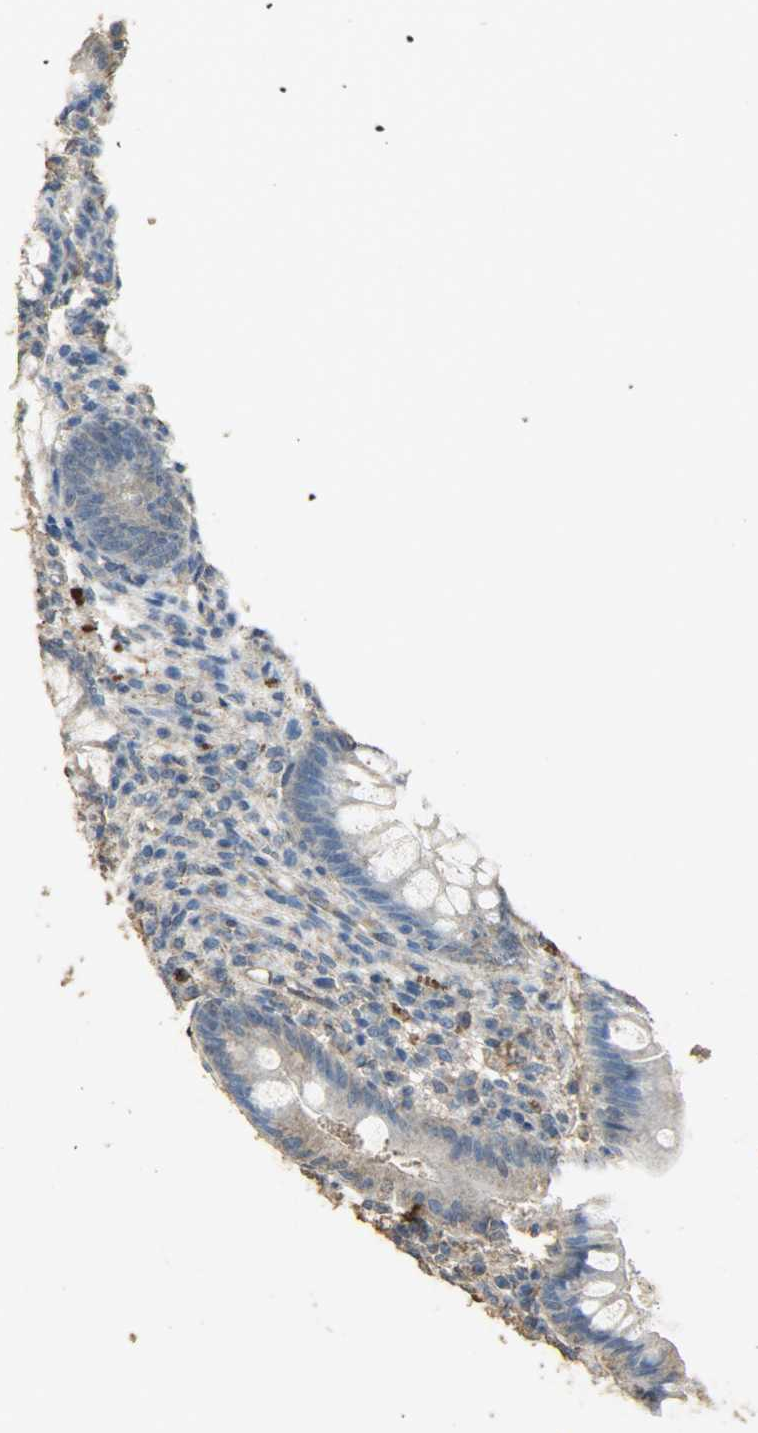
{"staining": {"intensity": "weak", "quantity": "25%-75%", "location": "cytoplasmic/membranous"}, "tissue": "appendix", "cell_type": "Glandular cells", "image_type": "normal", "snomed": [{"axis": "morphology", "description": "Normal tissue, NOS"}, {"axis": "topography", "description": "Appendix"}], "caption": "Protein analysis of benign appendix exhibits weak cytoplasmic/membranous staining in about 25%-75% of glandular cells. (Brightfield microscopy of DAB IHC at high magnification).", "gene": "ASB9", "patient": {"sex": "female", "age": 66}}